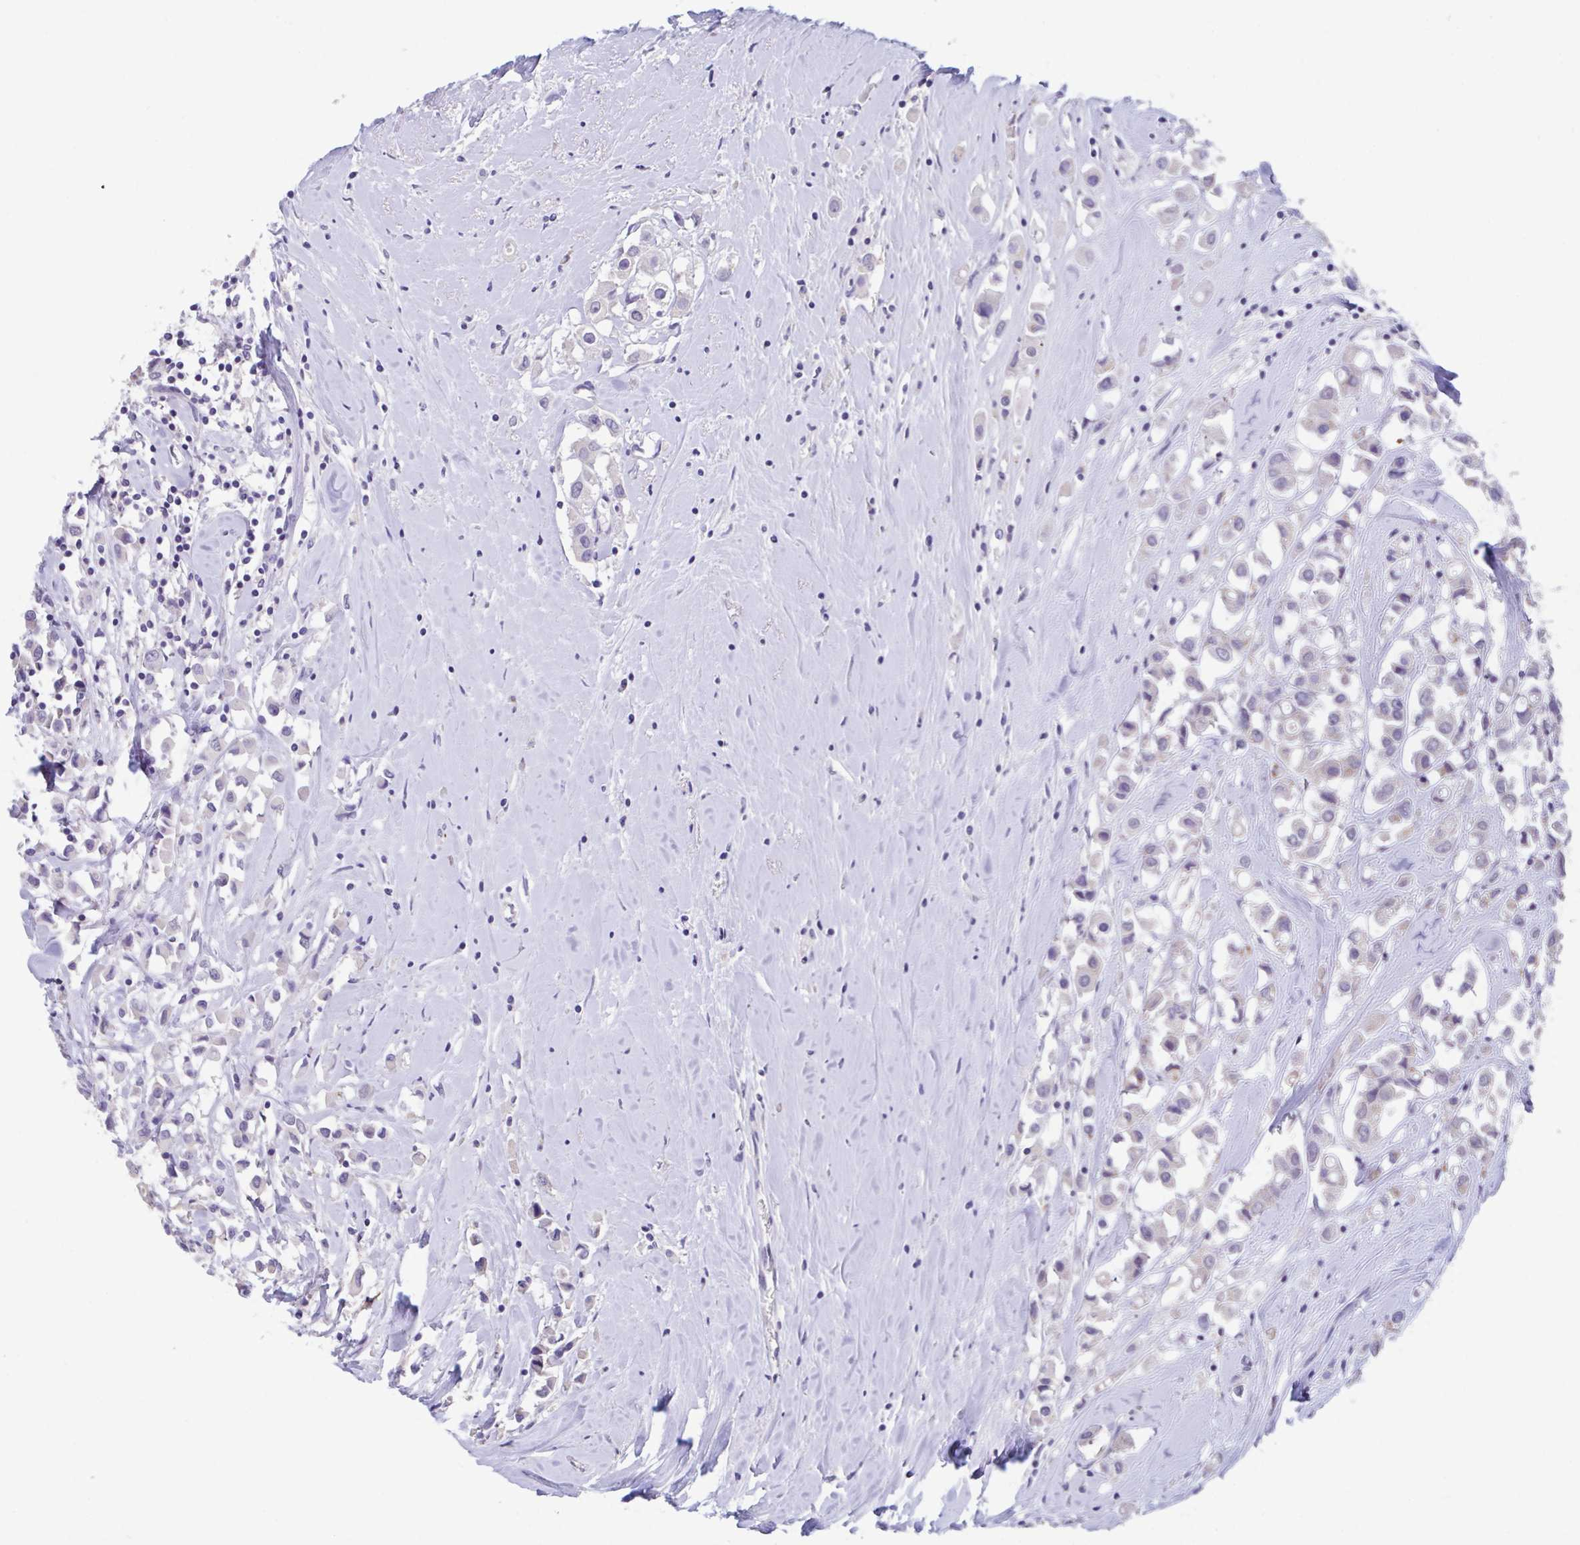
{"staining": {"intensity": "negative", "quantity": "none", "location": "none"}, "tissue": "breast cancer", "cell_type": "Tumor cells", "image_type": "cancer", "snomed": [{"axis": "morphology", "description": "Duct carcinoma"}, {"axis": "topography", "description": "Breast"}], "caption": "The image shows no staining of tumor cells in breast cancer (infiltrating ductal carcinoma).", "gene": "GPR162", "patient": {"sex": "female", "age": 61}}